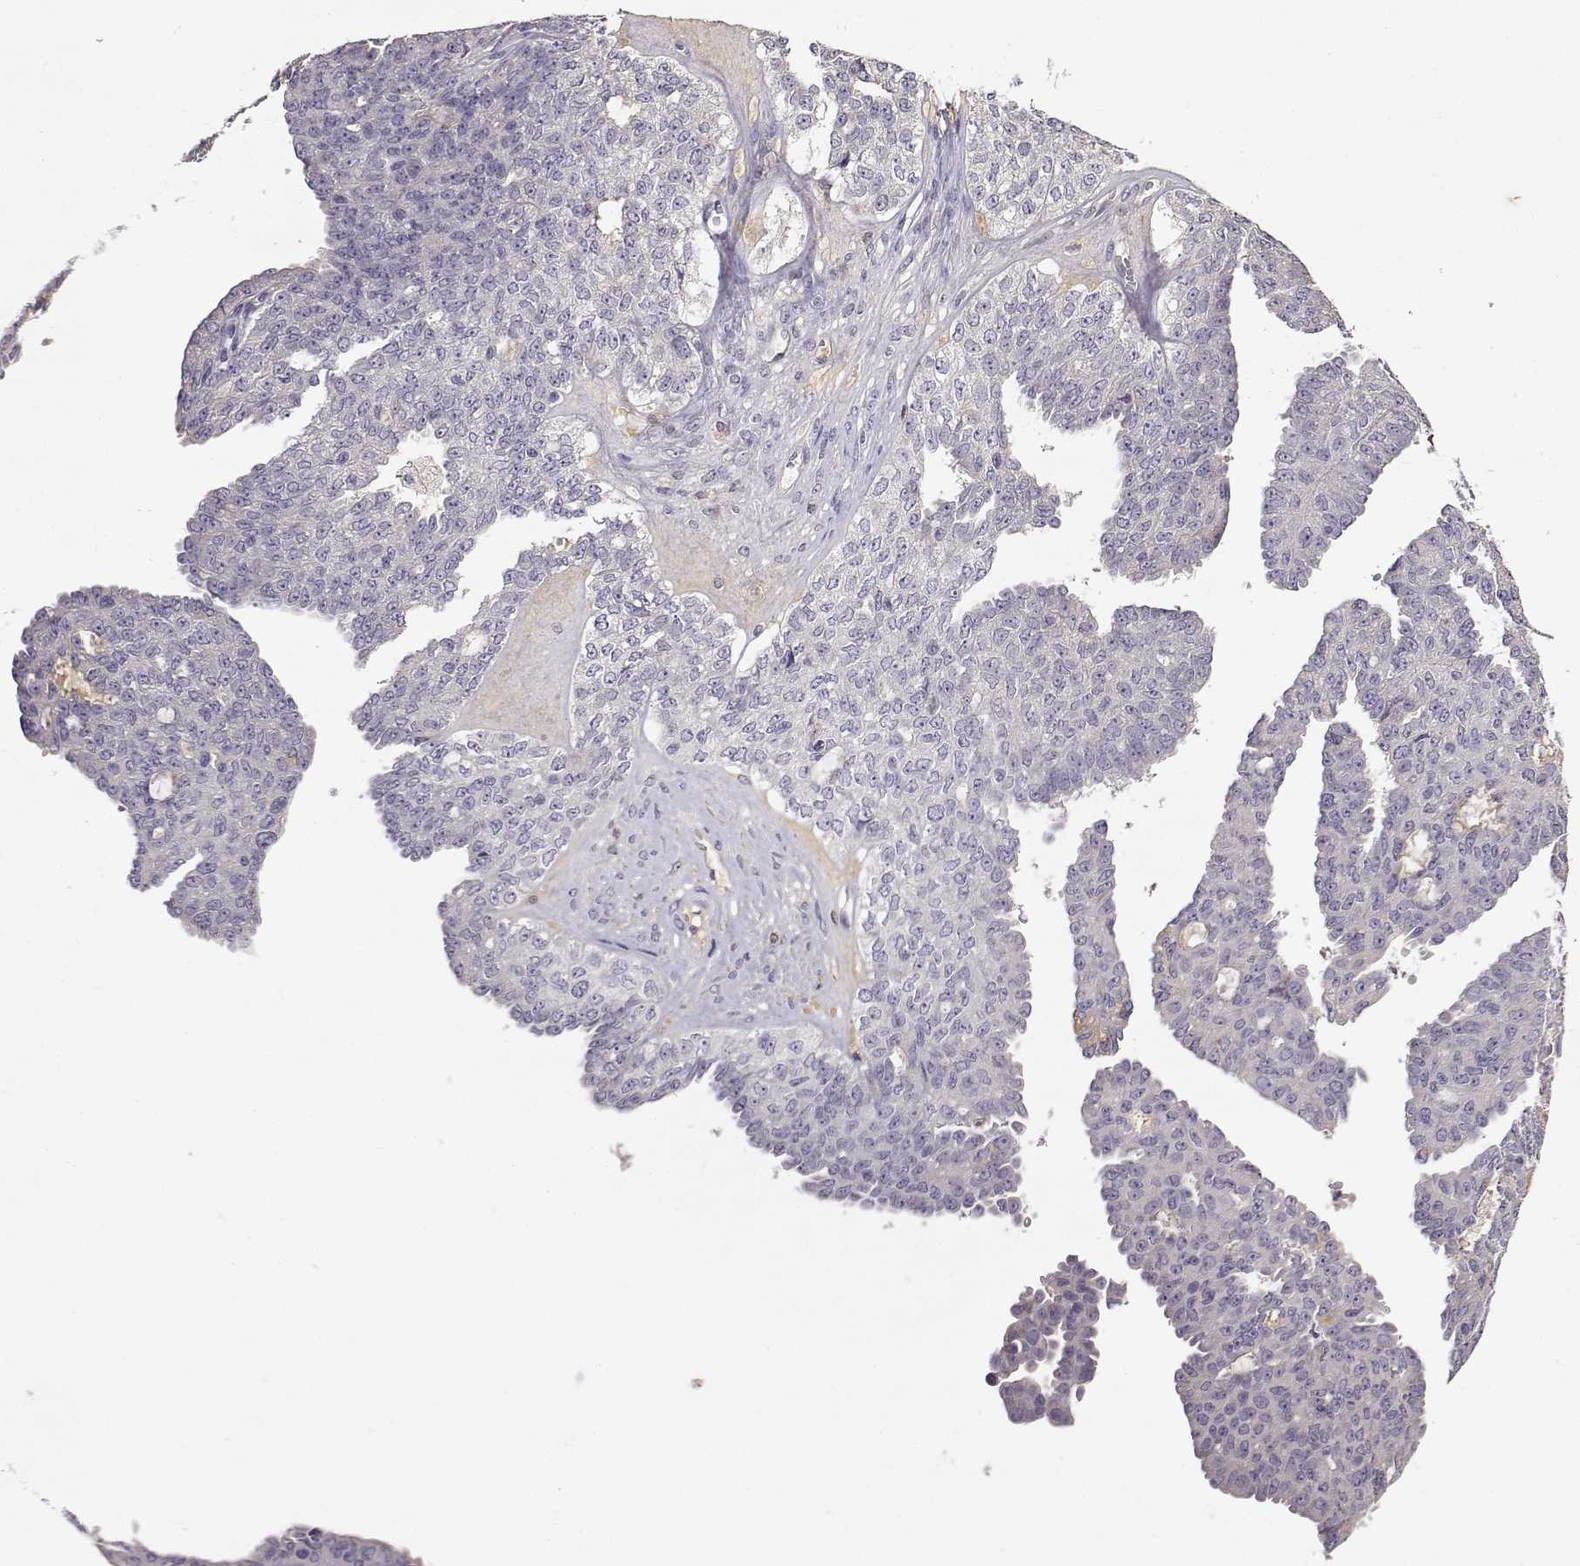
{"staining": {"intensity": "negative", "quantity": "none", "location": "none"}, "tissue": "ovarian cancer", "cell_type": "Tumor cells", "image_type": "cancer", "snomed": [{"axis": "morphology", "description": "Cystadenocarcinoma, serous, NOS"}, {"axis": "topography", "description": "Ovary"}], "caption": "The histopathology image displays no staining of tumor cells in serous cystadenocarcinoma (ovarian). Brightfield microscopy of immunohistochemistry stained with DAB (3,3'-diaminobenzidine) (brown) and hematoxylin (blue), captured at high magnification.", "gene": "TACR1", "patient": {"sex": "female", "age": 71}}